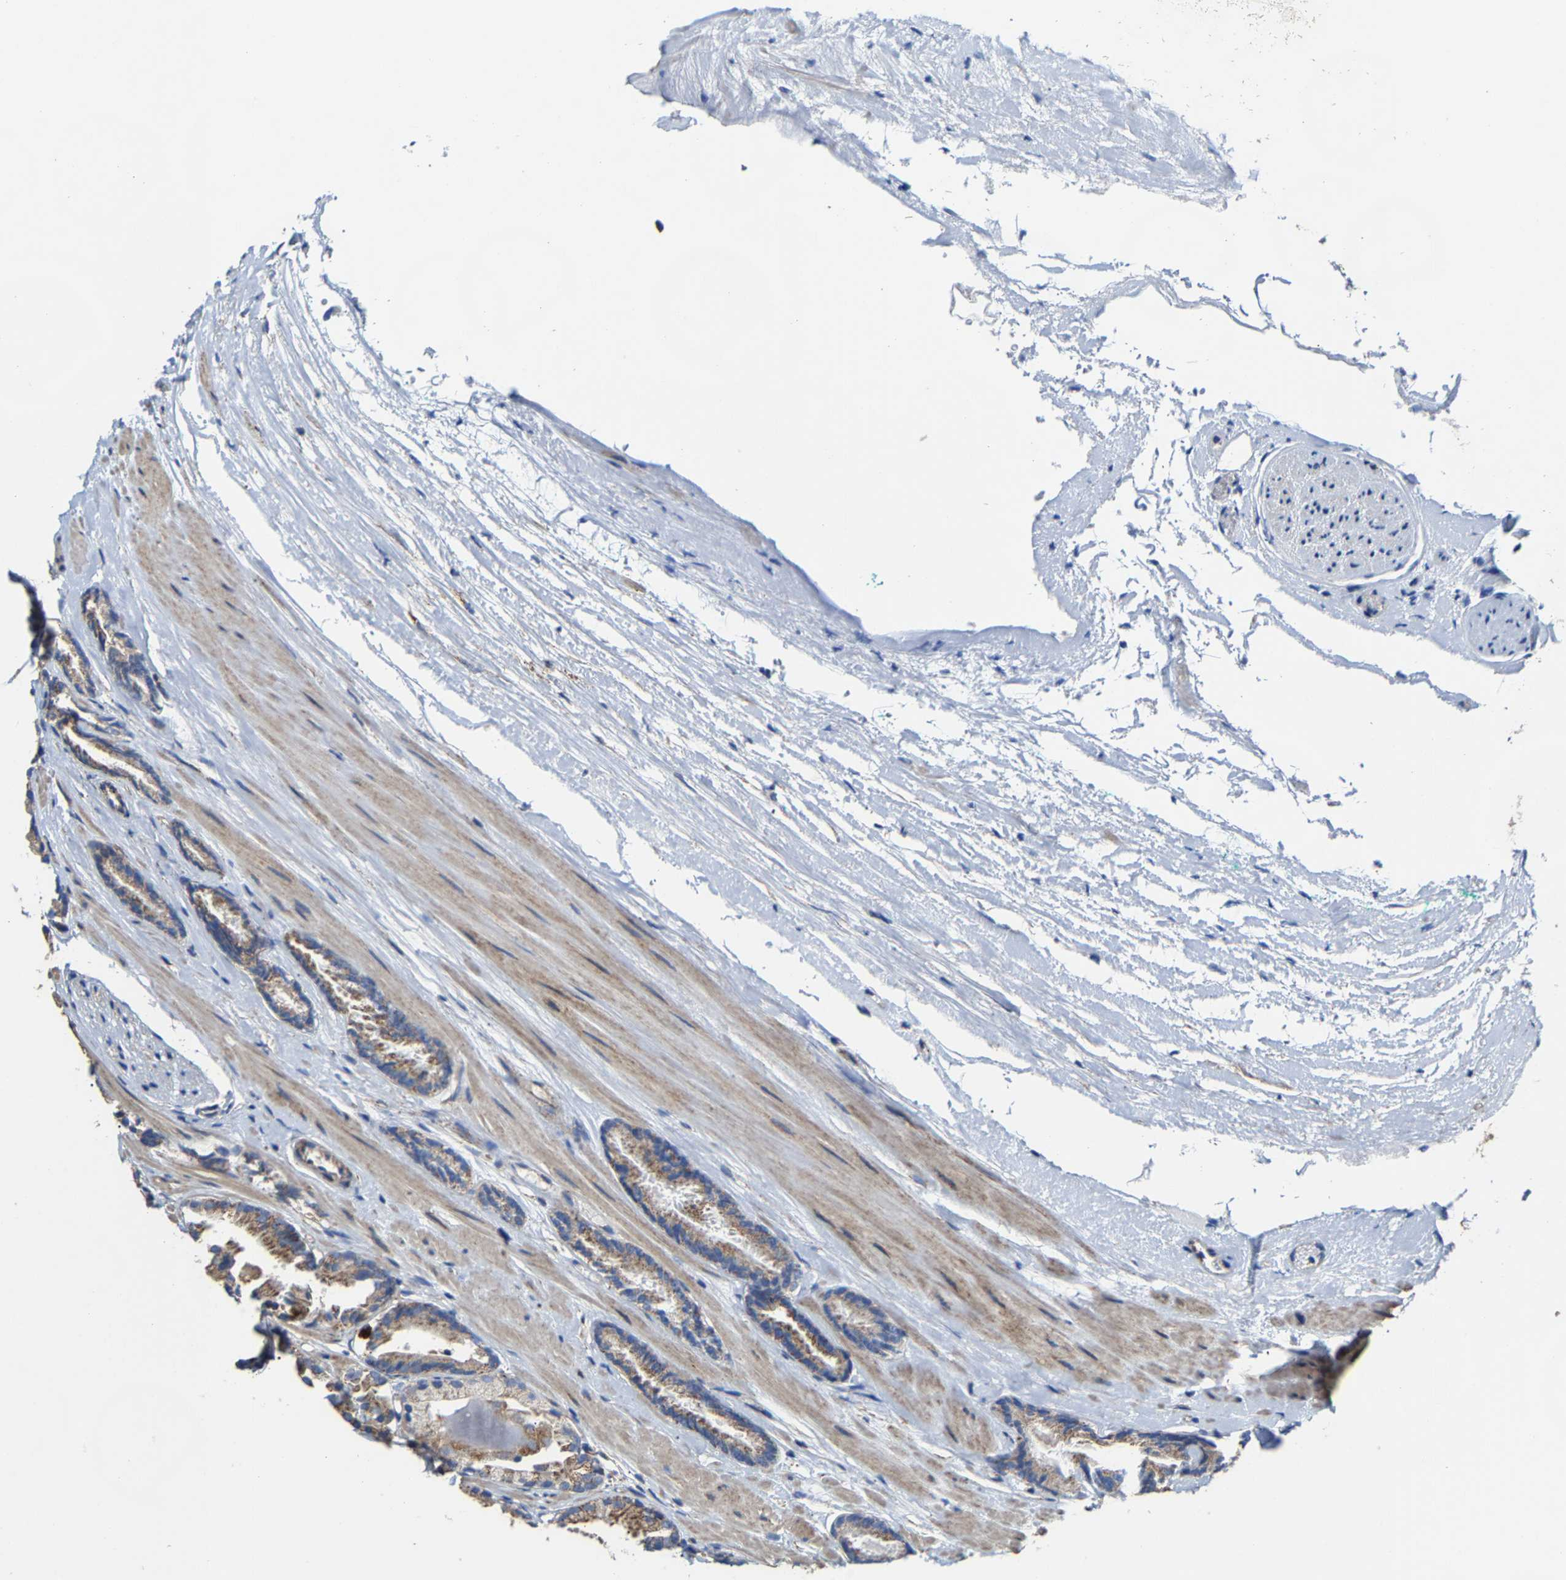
{"staining": {"intensity": "moderate", "quantity": ">75%", "location": "cytoplasmic/membranous"}, "tissue": "prostate cancer", "cell_type": "Tumor cells", "image_type": "cancer", "snomed": [{"axis": "morphology", "description": "Adenocarcinoma, Low grade"}, {"axis": "topography", "description": "Prostate"}], "caption": "Tumor cells show medium levels of moderate cytoplasmic/membranous expression in approximately >75% of cells in prostate cancer.", "gene": "NDUFV3", "patient": {"sex": "male", "age": 51}}